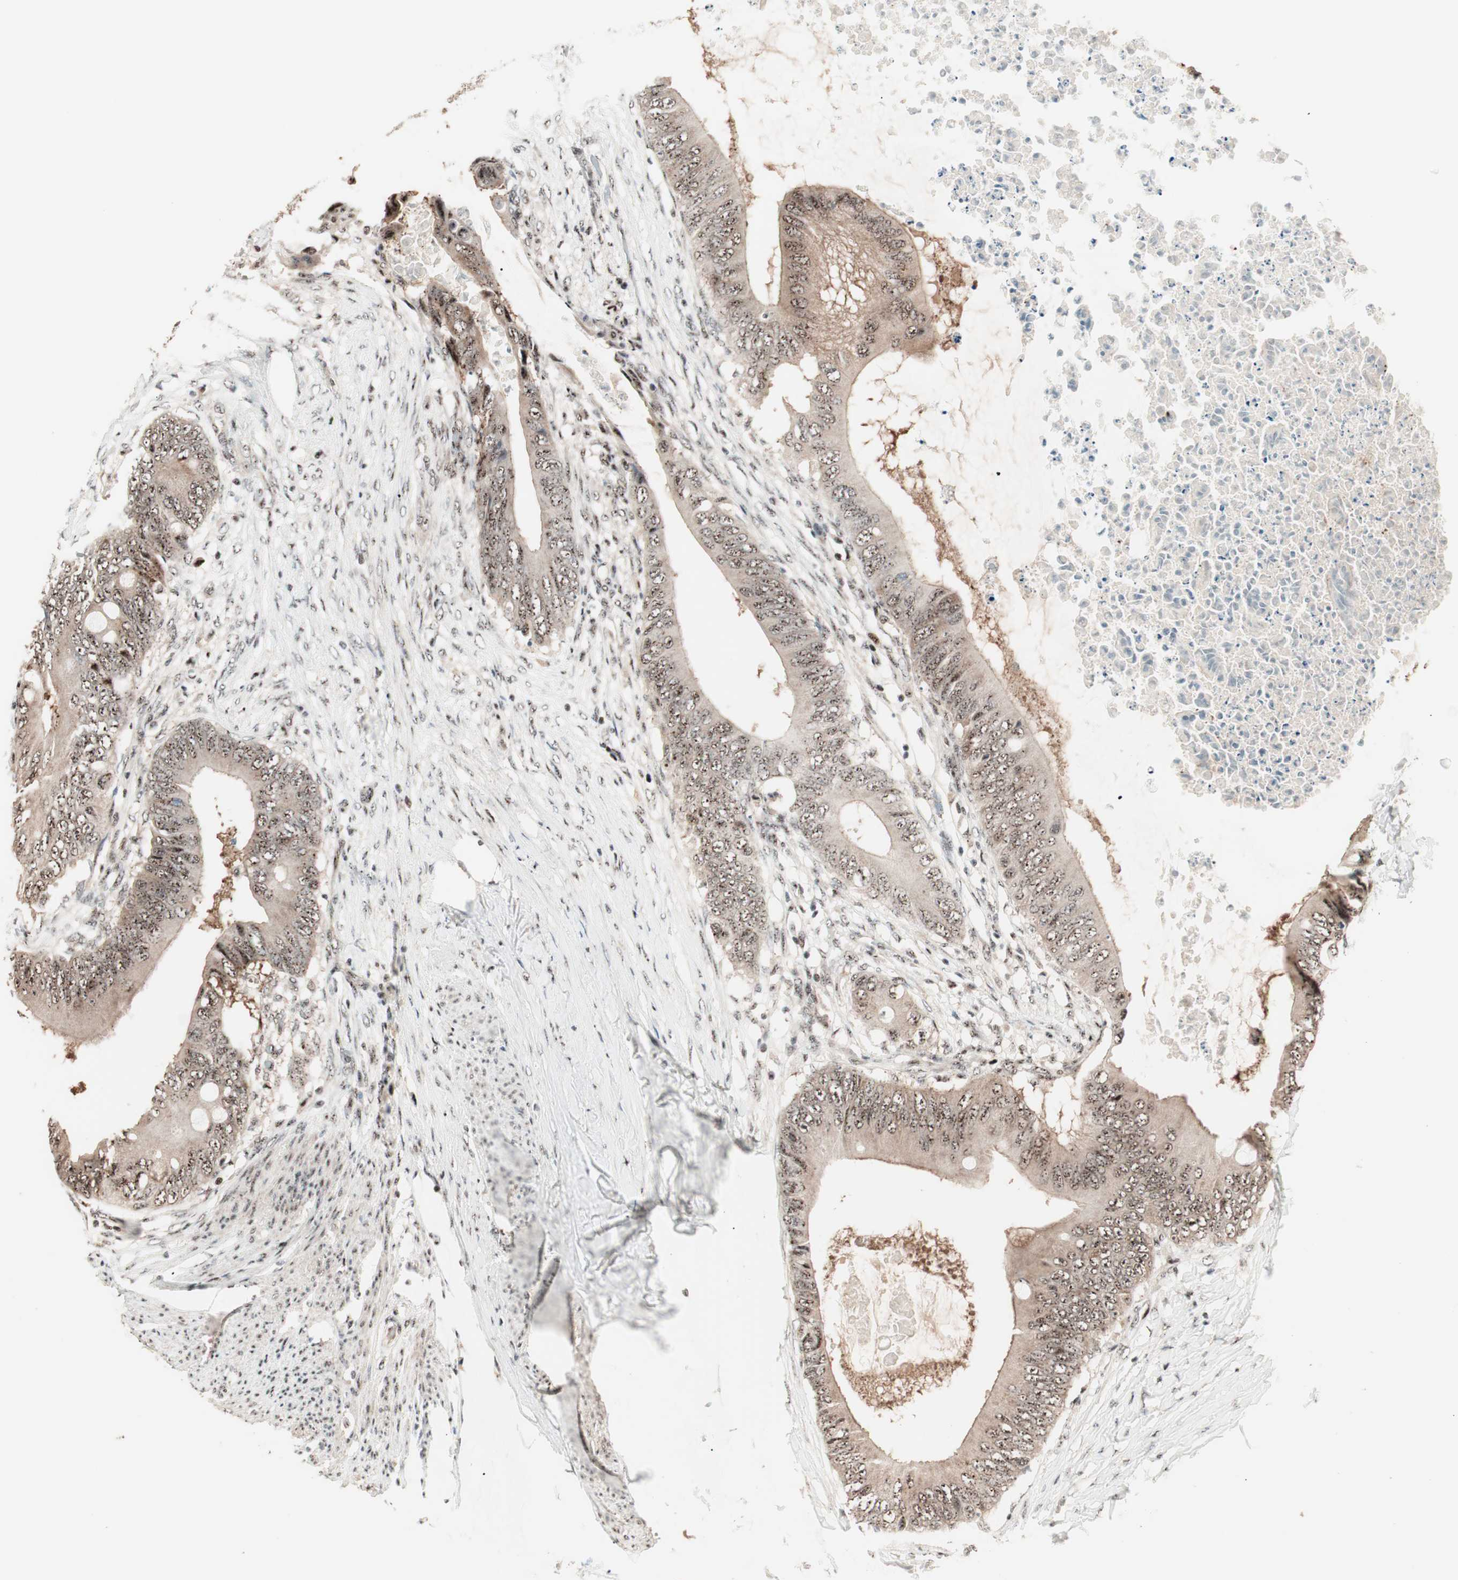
{"staining": {"intensity": "moderate", "quantity": ">75%", "location": "cytoplasmic/membranous,nuclear"}, "tissue": "colorectal cancer", "cell_type": "Tumor cells", "image_type": "cancer", "snomed": [{"axis": "morphology", "description": "Normal tissue, NOS"}, {"axis": "morphology", "description": "Adenocarcinoma, NOS"}, {"axis": "topography", "description": "Rectum"}, {"axis": "topography", "description": "Peripheral nerve tissue"}], "caption": "Colorectal adenocarcinoma tissue demonstrates moderate cytoplasmic/membranous and nuclear staining in approximately >75% of tumor cells", "gene": "NR5A2", "patient": {"sex": "female", "age": 77}}